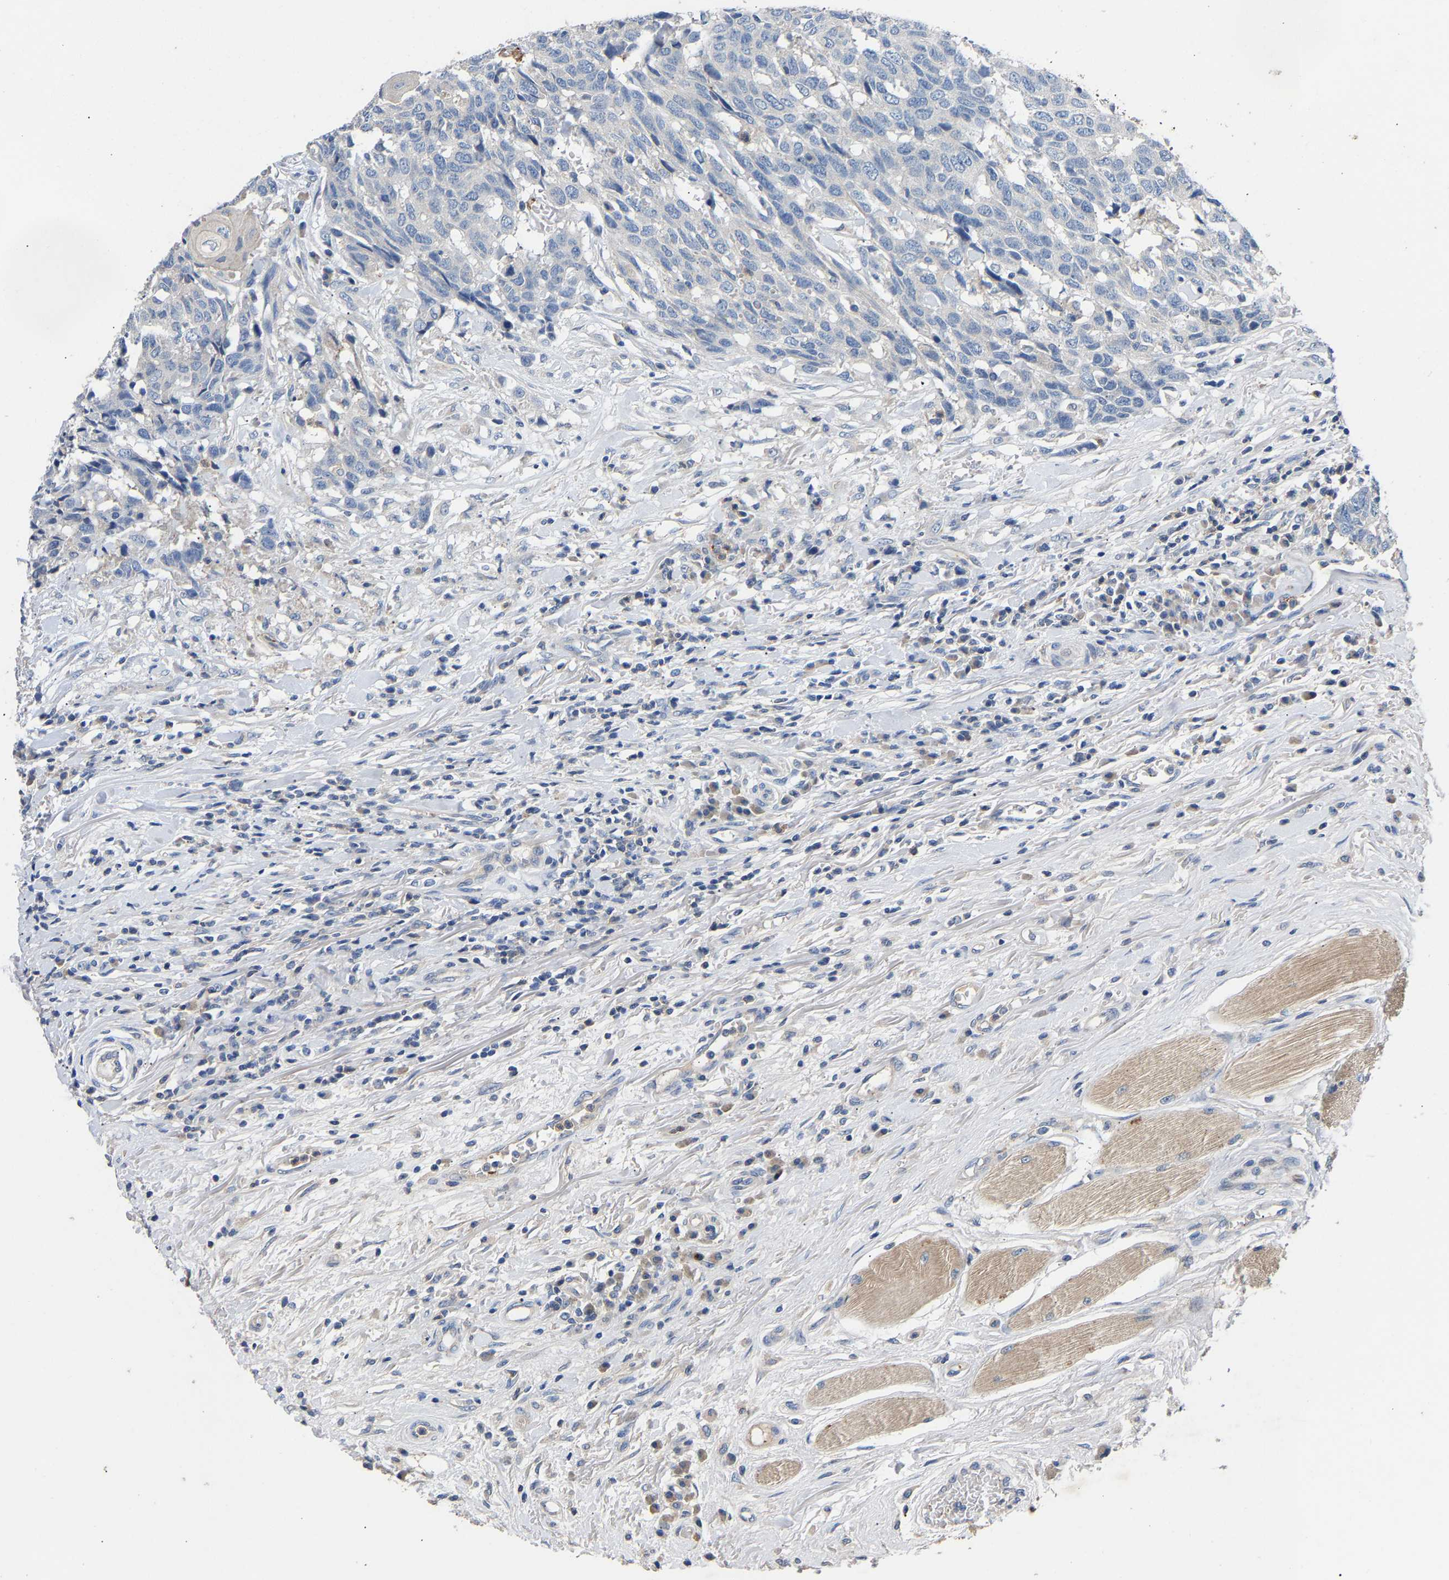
{"staining": {"intensity": "negative", "quantity": "none", "location": "none"}, "tissue": "head and neck cancer", "cell_type": "Tumor cells", "image_type": "cancer", "snomed": [{"axis": "morphology", "description": "Squamous cell carcinoma, NOS"}, {"axis": "topography", "description": "Head-Neck"}], "caption": "Tumor cells are negative for protein expression in human head and neck cancer (squamous cell carcinoma).", "gene": "CCDC171", "patient": {"sex": "male", "age": 66}}